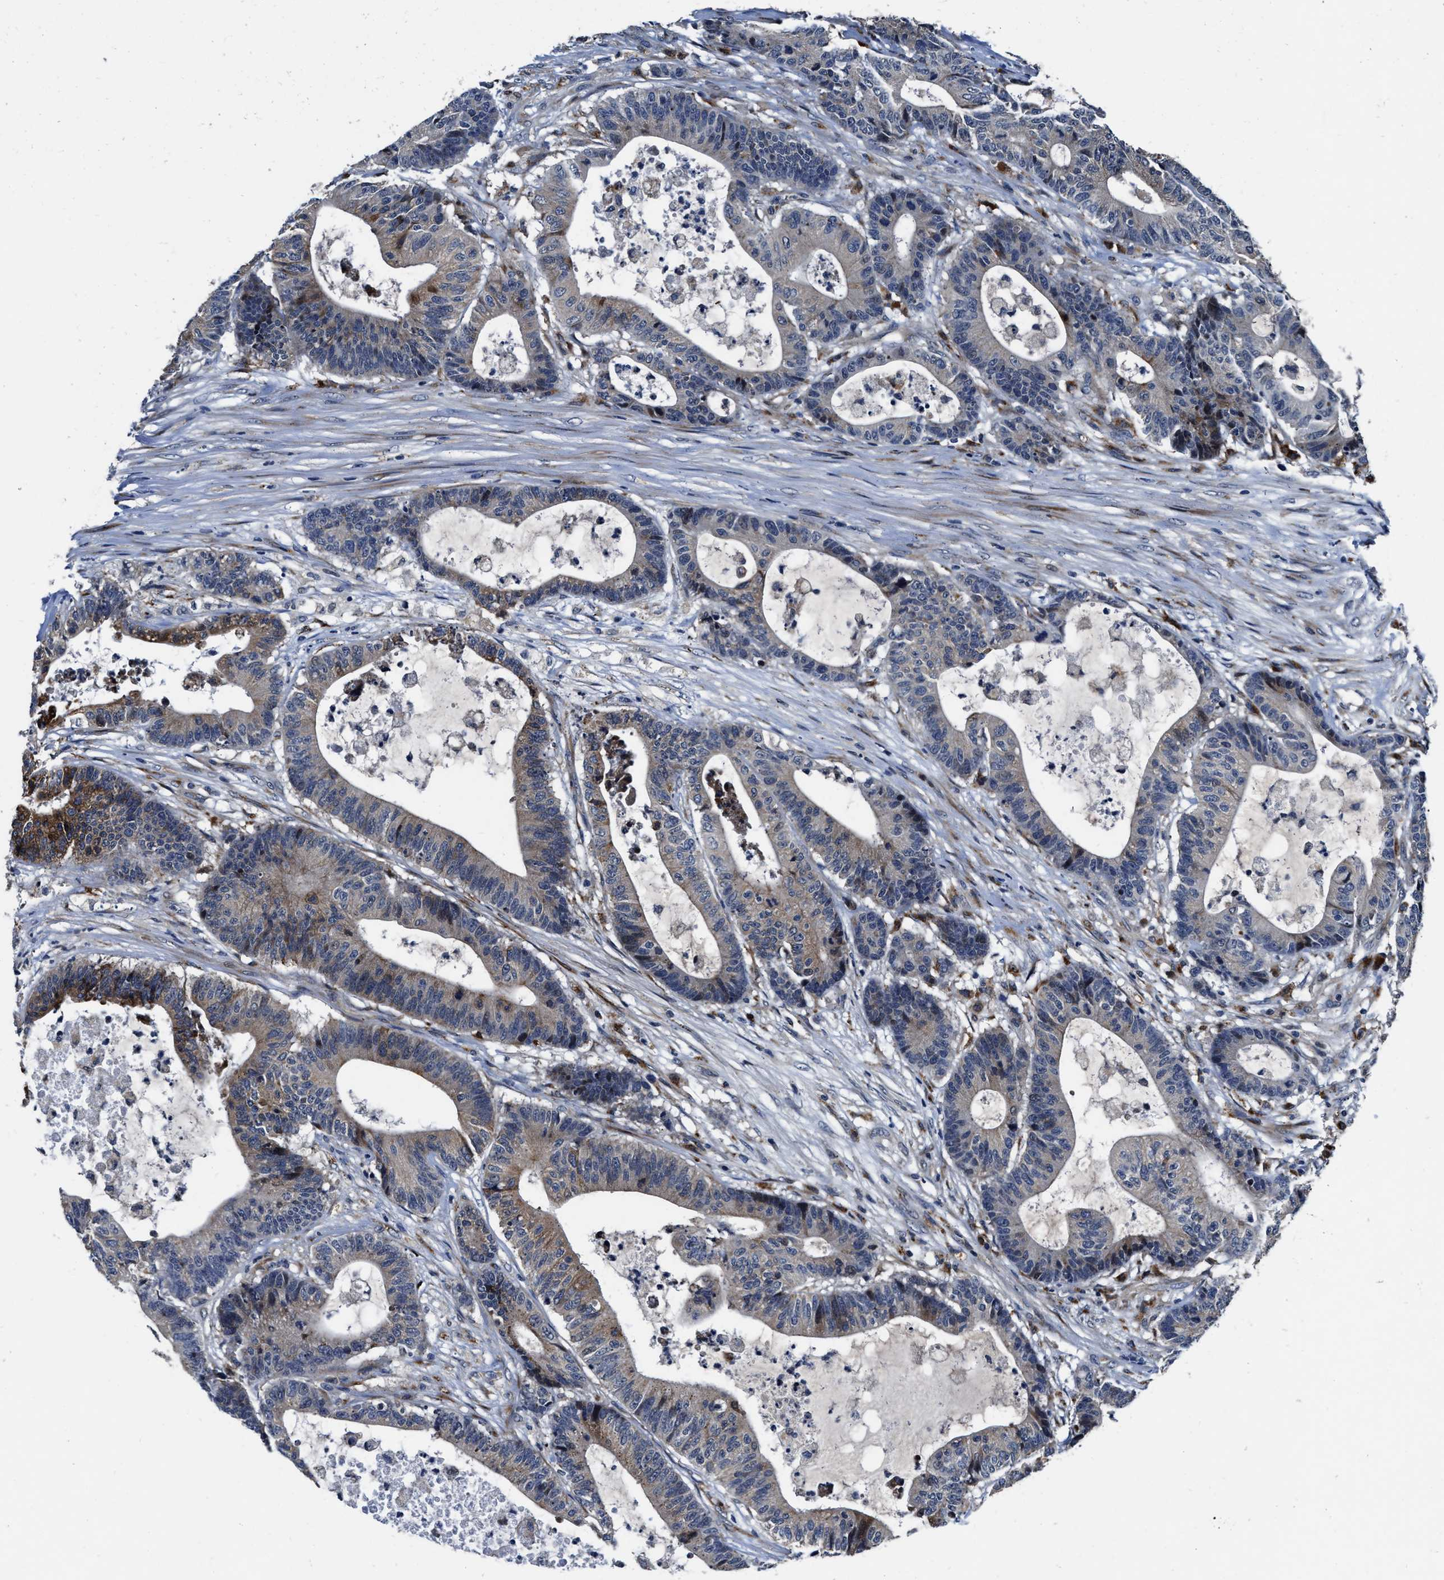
{"staining": {"intensity": "moderate", "quantity": "<25%", "location": "cytoplasmic/membranous"}, "tissue": "colorectal cancer", "cell_type": "Tumor cells", "image_type": "cancer", "snomed": [{"axis": "morphology", "description": "Adenocarcinoma, NOS"}, {"axis": "topography", "description": "Colon"}], "caption": "An immunohistochemistry micrograph of neoplastic tissue is shown. Protein staining in brown labels moderate cytoplasmic/membranous positivity in colorectal cancer within tumor cells.", "gene": "C2orf66", "patient": {"sex": "female", "age": 84}}